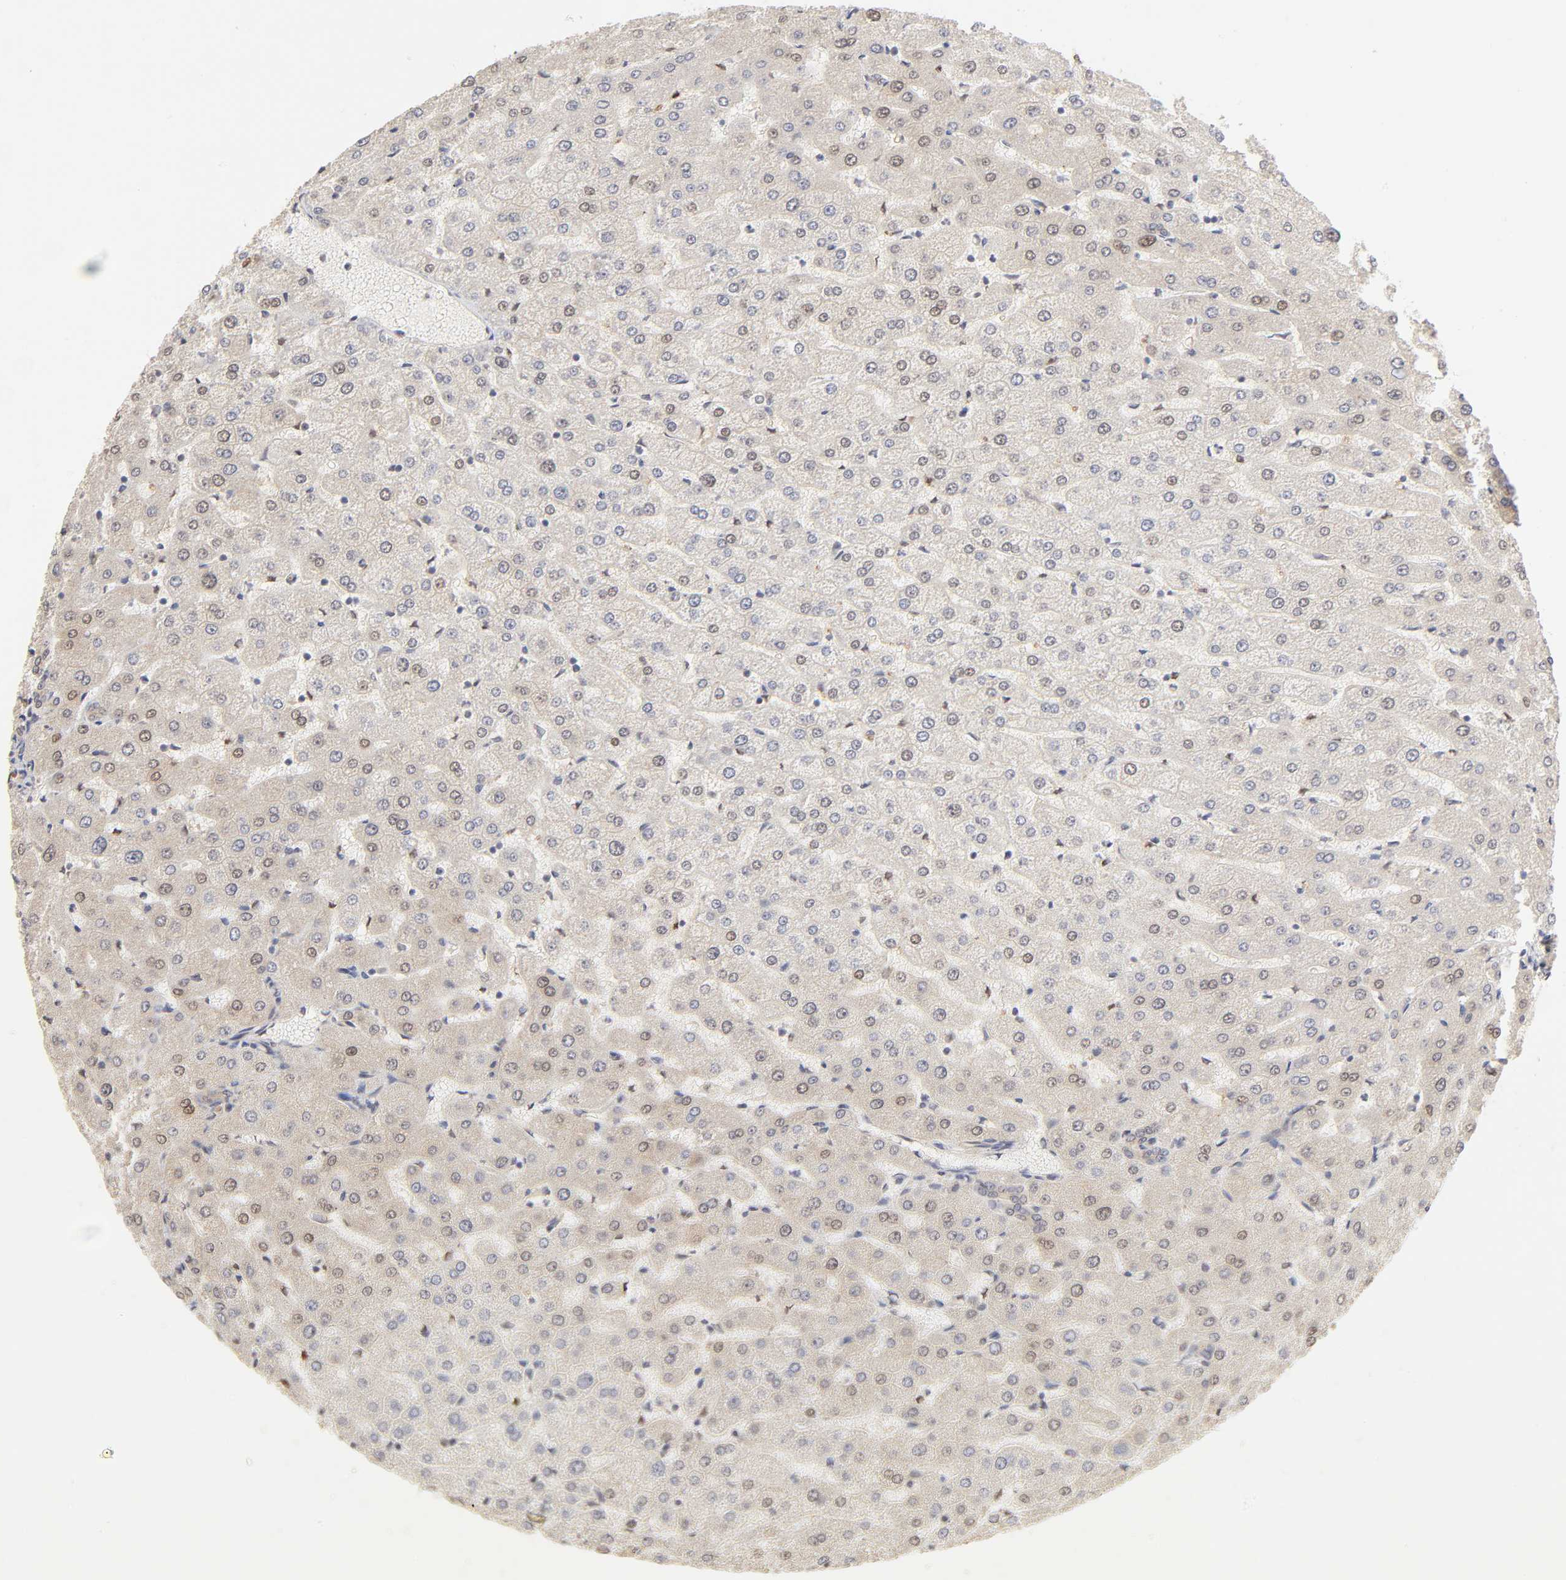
{"staining": {"intensity": "moderate", "quantity": ">75%", "location": "cytoplasmic/membranous"}, "tissue": "liver", "cell_type": "Cholangiocytes", "image_type": "normal", "snomed": [{"axis": "morphology", "description": "Normal tissue, NOS"}, {"axis": "morphology", "description": "Fibrosis, NOS"}, {"axis": "topography", "description": "Liver"}], "caption": "Protein expression by immunohistochemistry (IHC) displays moderate cytoplasmic/membranous positivity in approximately >75% of cholangiocytes in normal liver. (brown staining indicates protein expression, while blue staining denotes nuclei).", "gene": "MAPK1", "patient": {"sex": "female", "age": 29}}